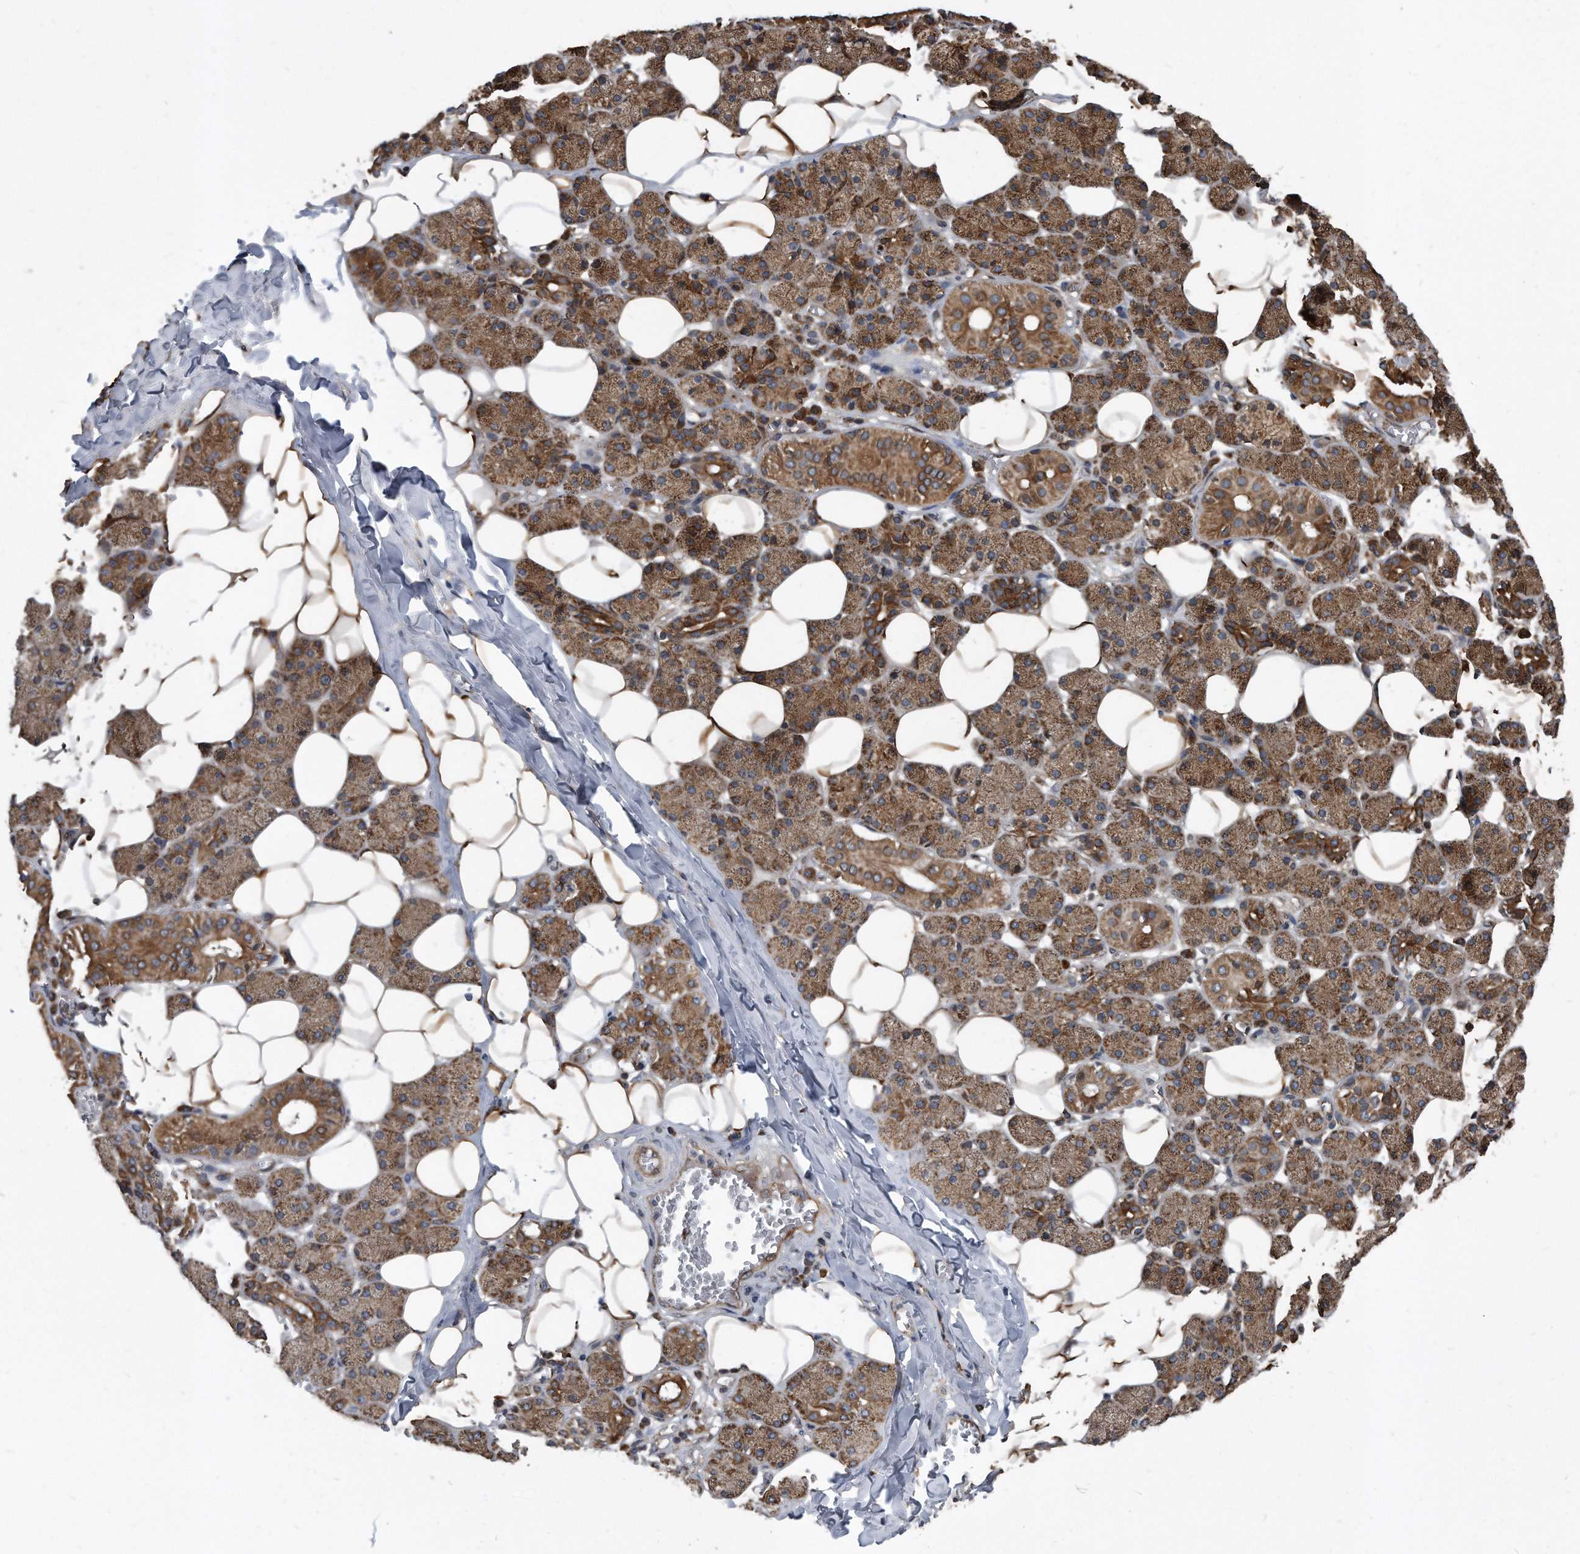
{"staining": {"intensity": "moderate", "quantity": ">75%", "location": "cytoplasmic/membranous"}, "tissue": "salivary gland", "cell_type": "Glandular cells", "image_type": "normal", "snomed": [{"axis": "morphology", "description": "Normal tissue, NOS"}, {"axis": "topography", "description": "Salivary gland"}], "caption": "The micrograph demonstrates staining of normal salivary gland, revealing moderate cytoplasmic/membranous protein staining (brown color) within glandular cells. Immunohistochemistry (ihc) stains the protein in brown and the nuclei are stained blue.", "gene": "FAM136A", "patient": {"sex": "female", "age": 33}}